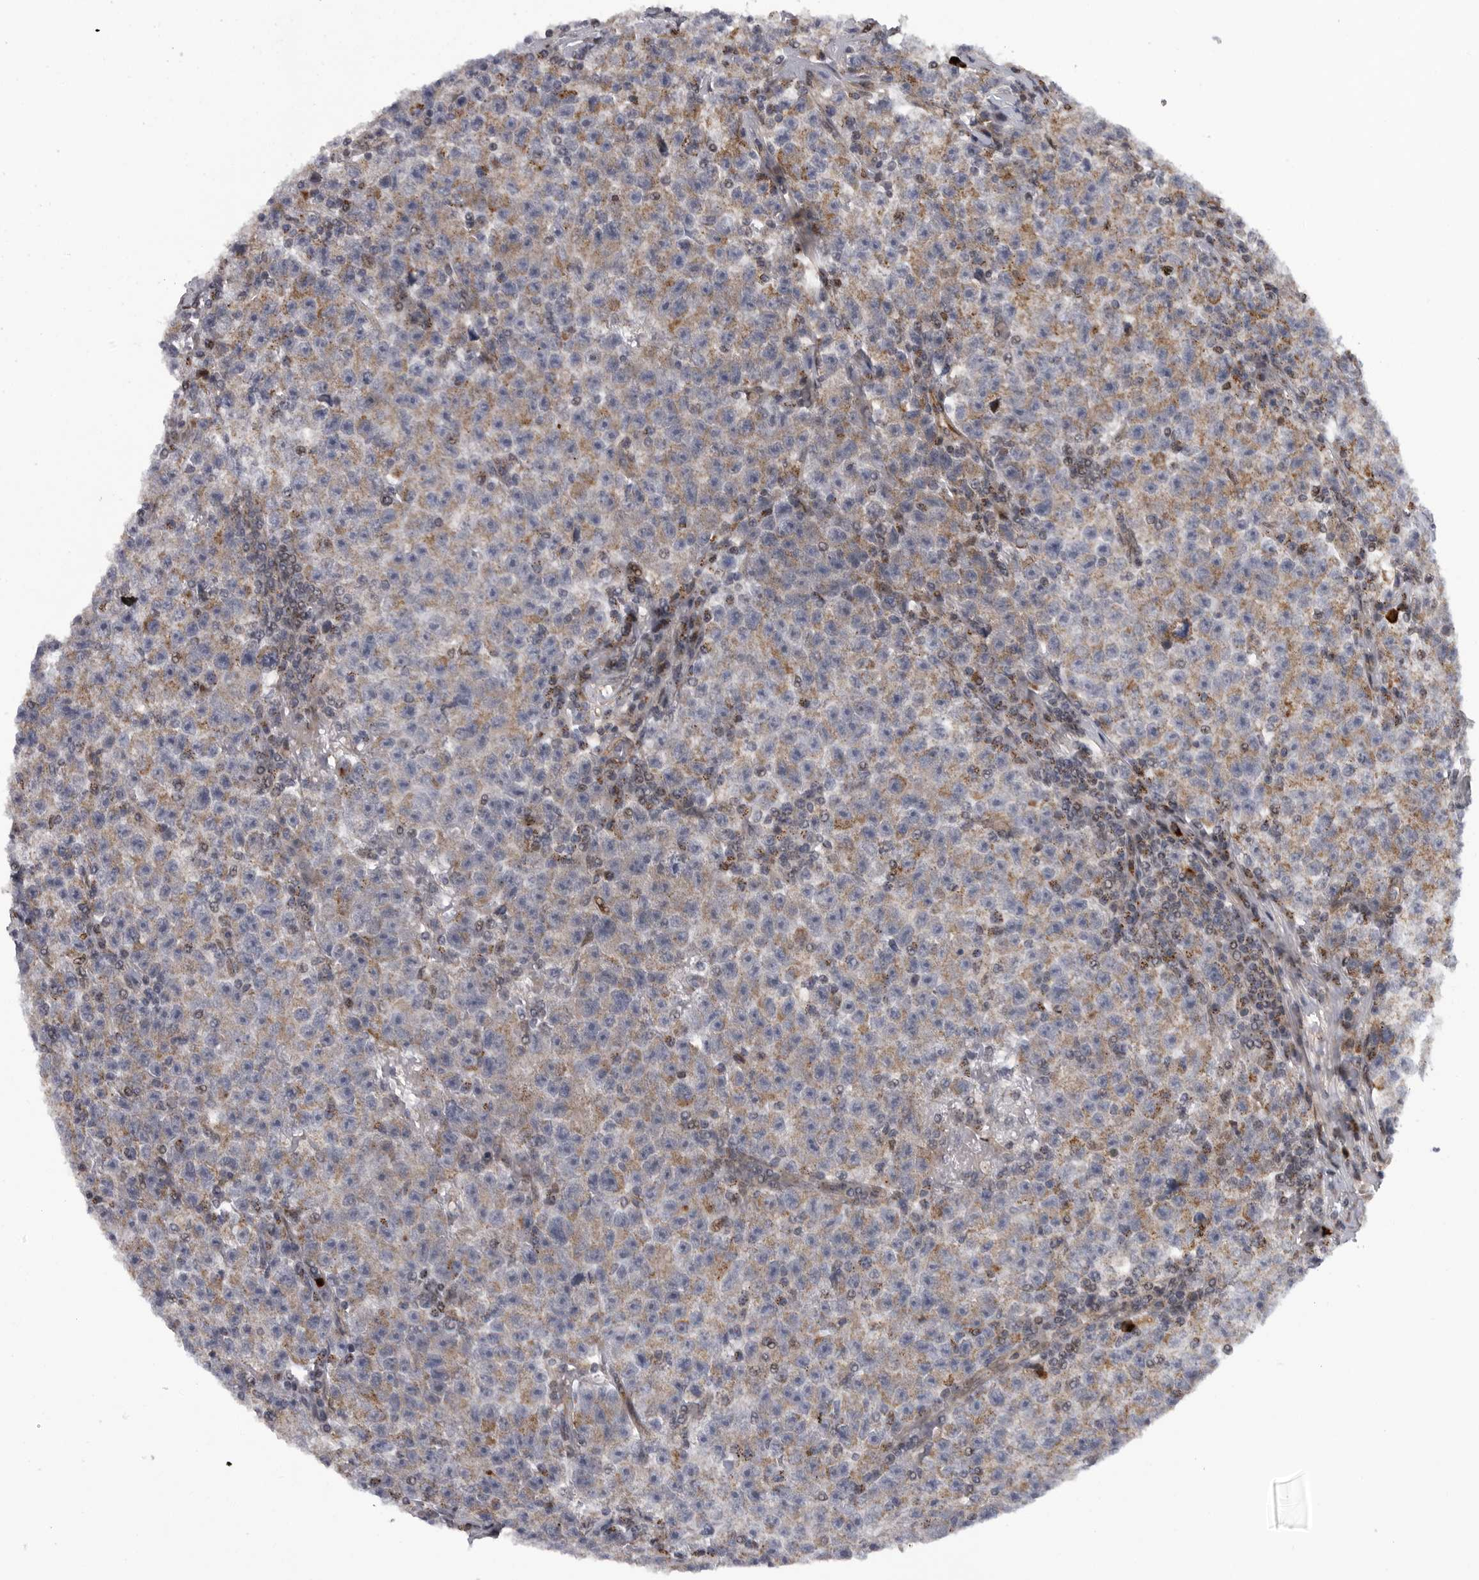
{"staining": {"intensity": "weak", "quantity": ">75%", "location": "cytoplasmic/membranous"}, "tissue": "testis cancer", "cell_type": "Tumor cells", "image_type": "cancer", "snomed": [{"axis": "morphology", "description": "Seminoma, NOS"}, {"axis": "topography", "description": "Testis"}], "caption": "Protein expression analysis of testis cancer (seminoma) demonstrates weak cytoplasmic/membranous positivity in approximately >75% of tumor cells.", "gene": "TMPRSS11F", "patient": {"sex": "male", "age": 22}}